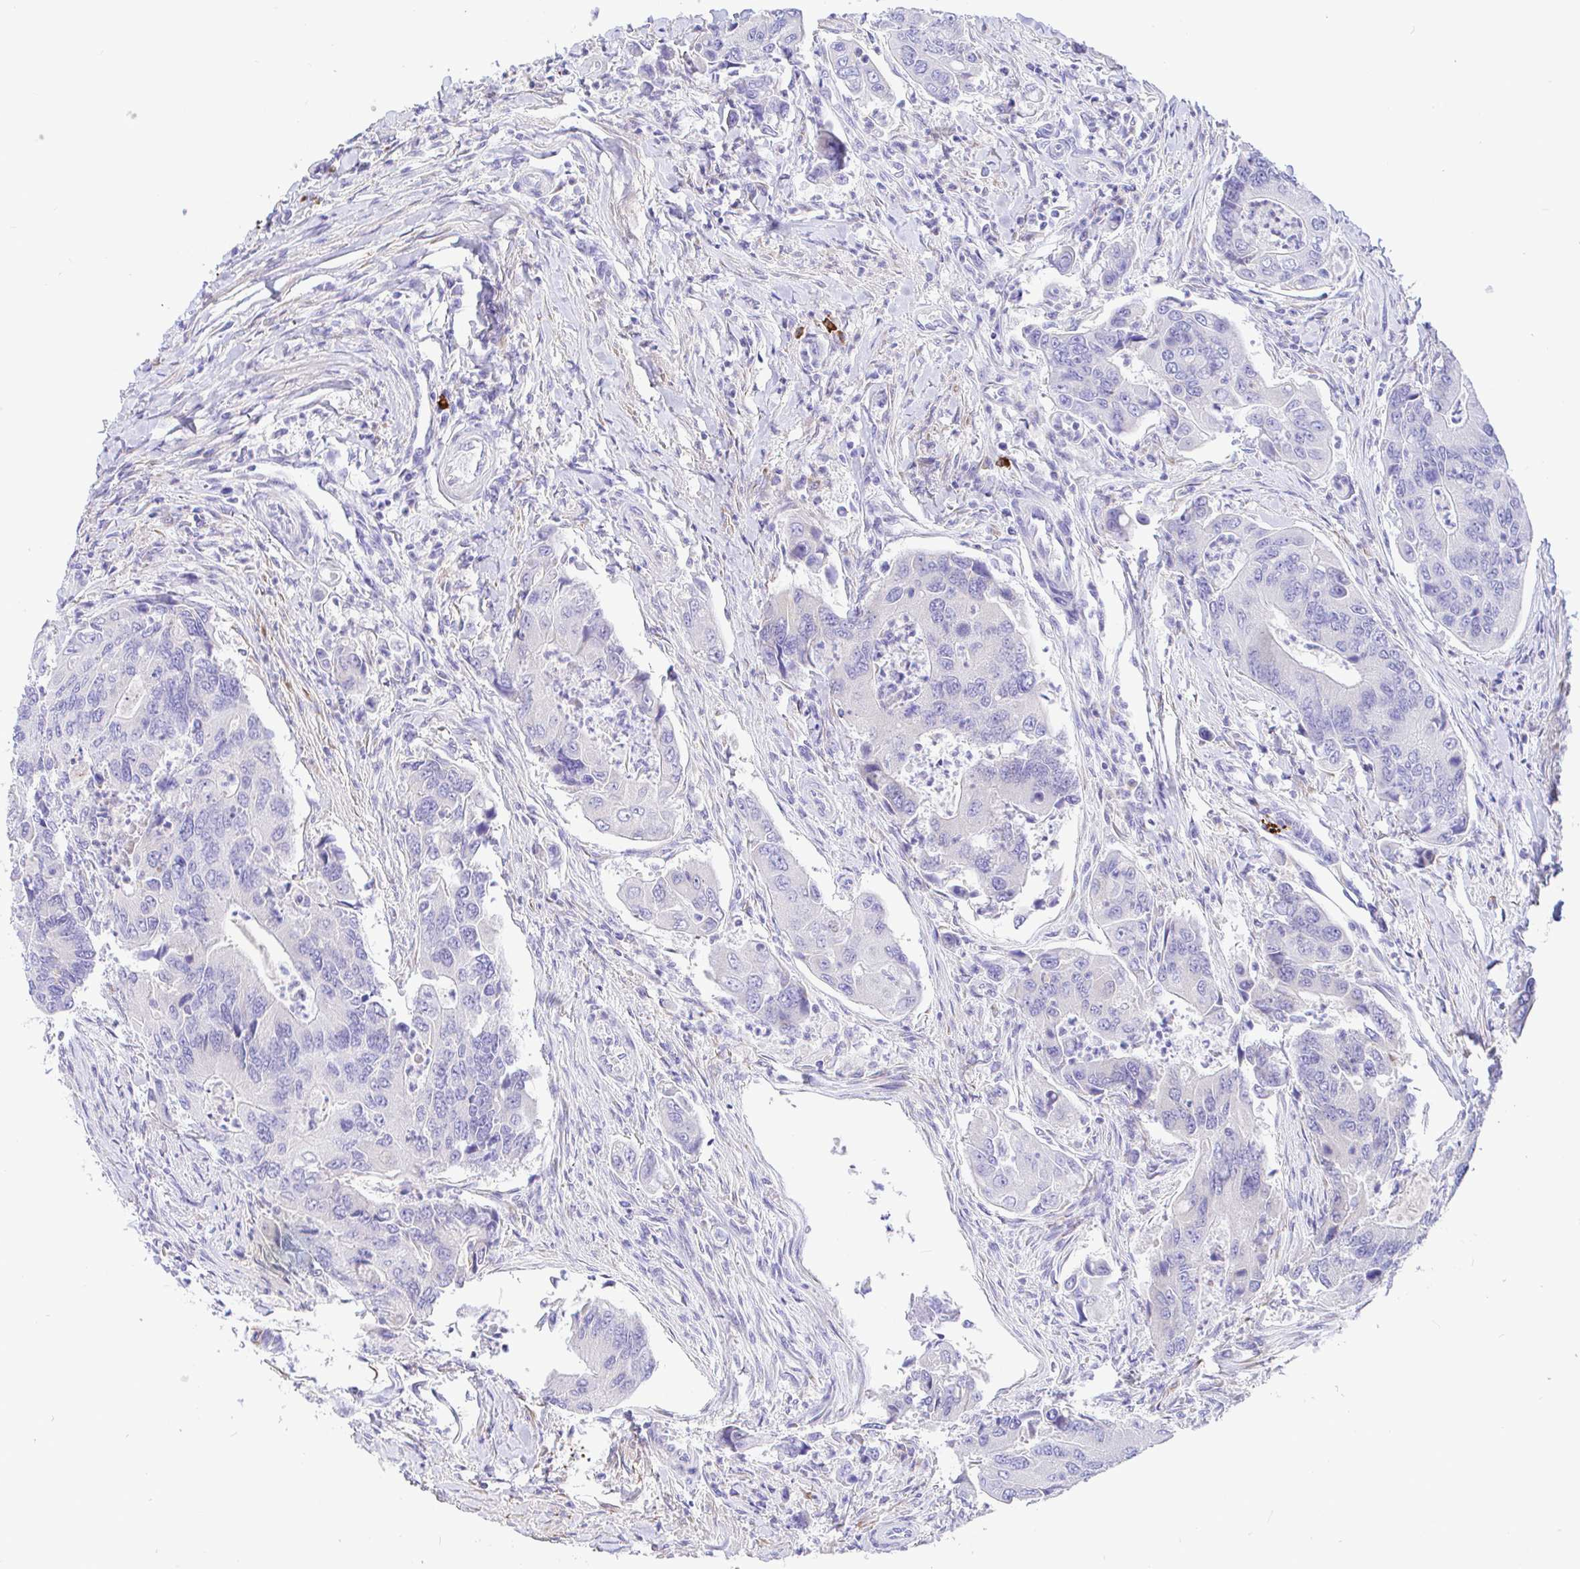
{"staining": {"intensity": "negative", "quantity": "none", "location": "none"}, "tissue": "colorectal cancer", "cell_type": "Tumor cells", "image_type": "cancer", "snomed": [{"axis": "morphology", "description": "Adenocarcinoma, NOS"}, {"axis": "topography", "description": "Colon"}], "caption": "IHC histopathology image of neoplastic tissue: human colorectal cancer stained with DAB shows no significant protein staining in tumor cells.", "gene": "CCDC62", "patient": {"sex": "female", "age": 67}}